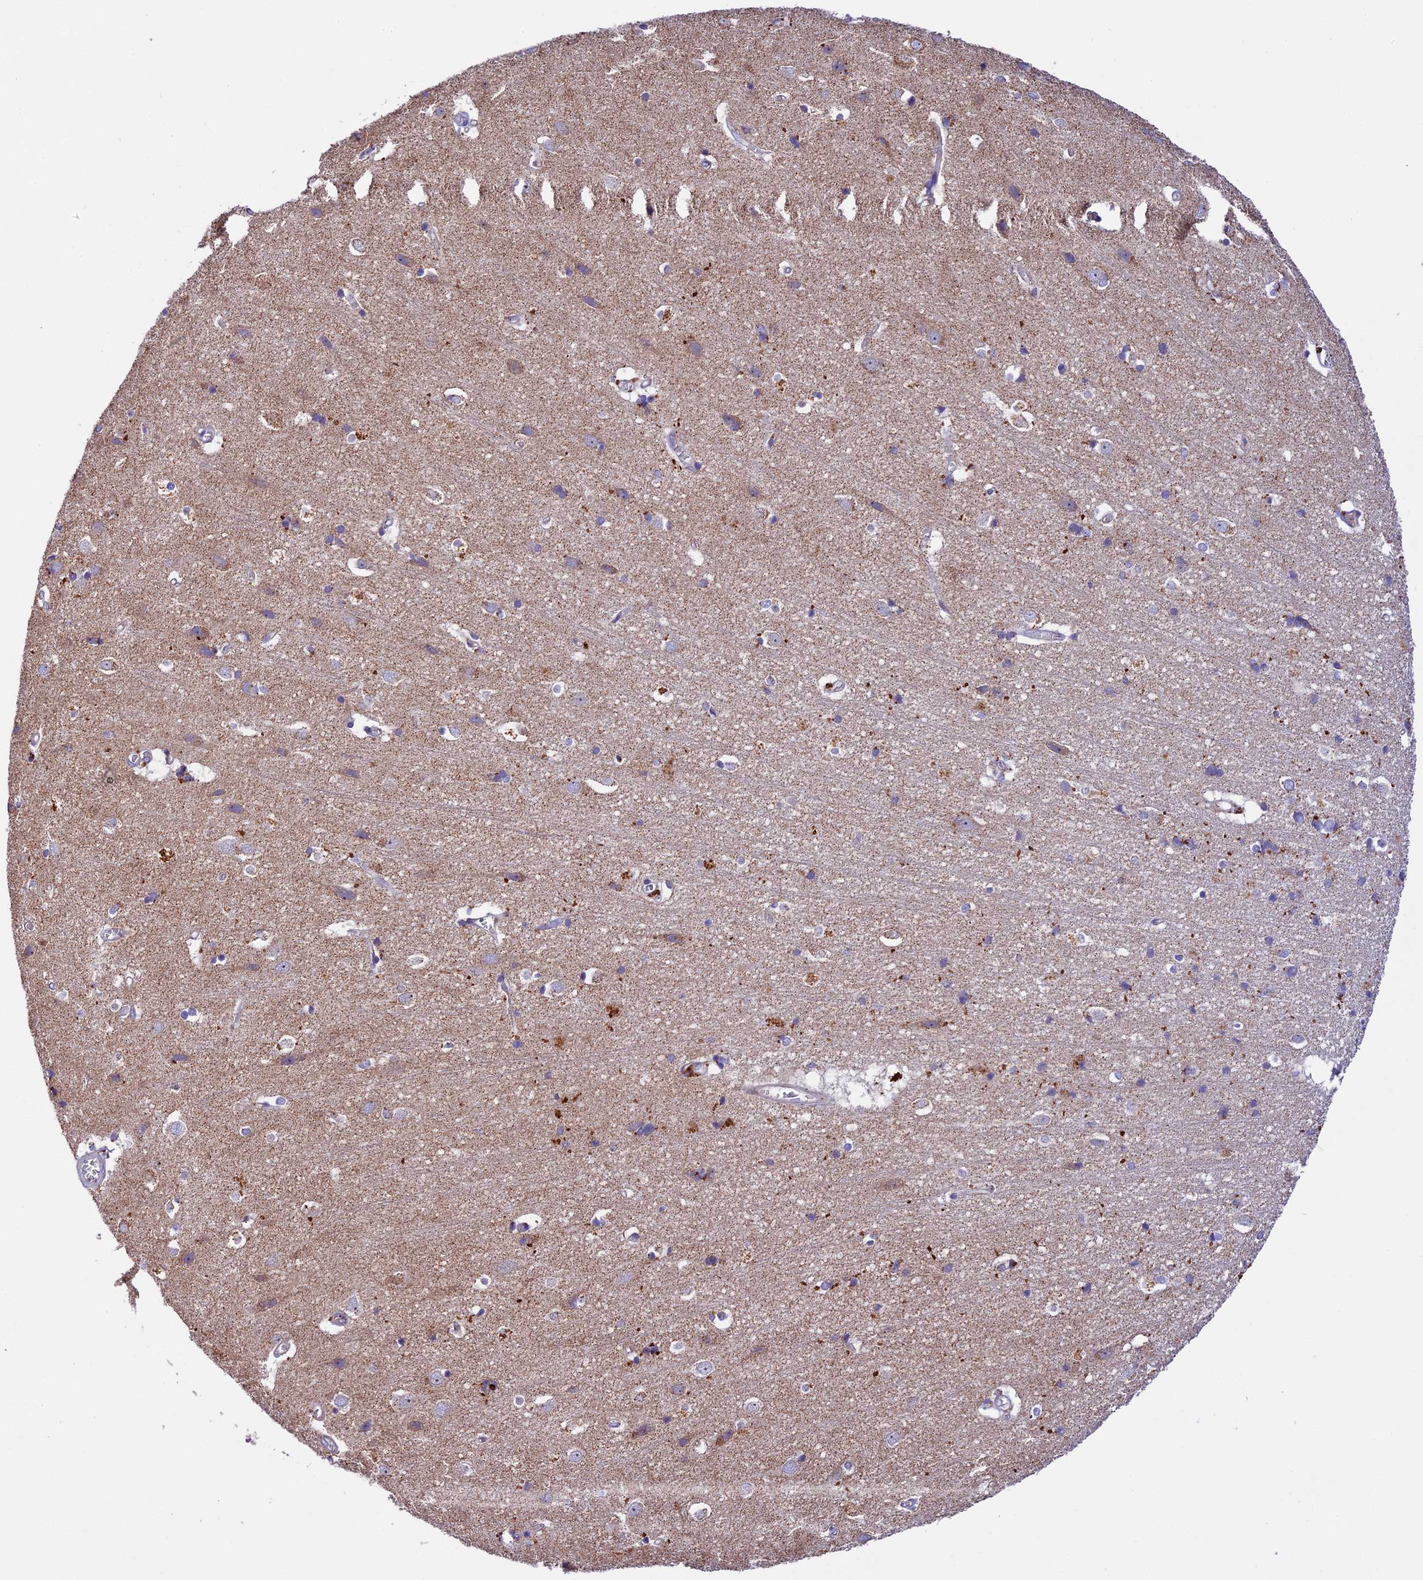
{"staining": {"intensity": "negative", "quantity": "none", "location": "none"}, "tissue": "cerebral cortex", "cell_type": "Endothelial cells", "image_type": "normal", "snomed": [{"axis": "morphology", "description": "Normal tissue, NOS"}, {"axis": "topography", "description": "Cerebral cortex"}], "caption": "High magnification brightfield microscopy of unremarkable cerebral cortex stained with DAB (3,3'-diaminobenzidine) (brown) and counterstained with hematoxylin (blue): endothelial cells show no significant expression. (Immunohistochemistry, brightfield microscopy, high magnification).", "gene": "METTL22", "patient": {"sex": "male", "age": 54}}